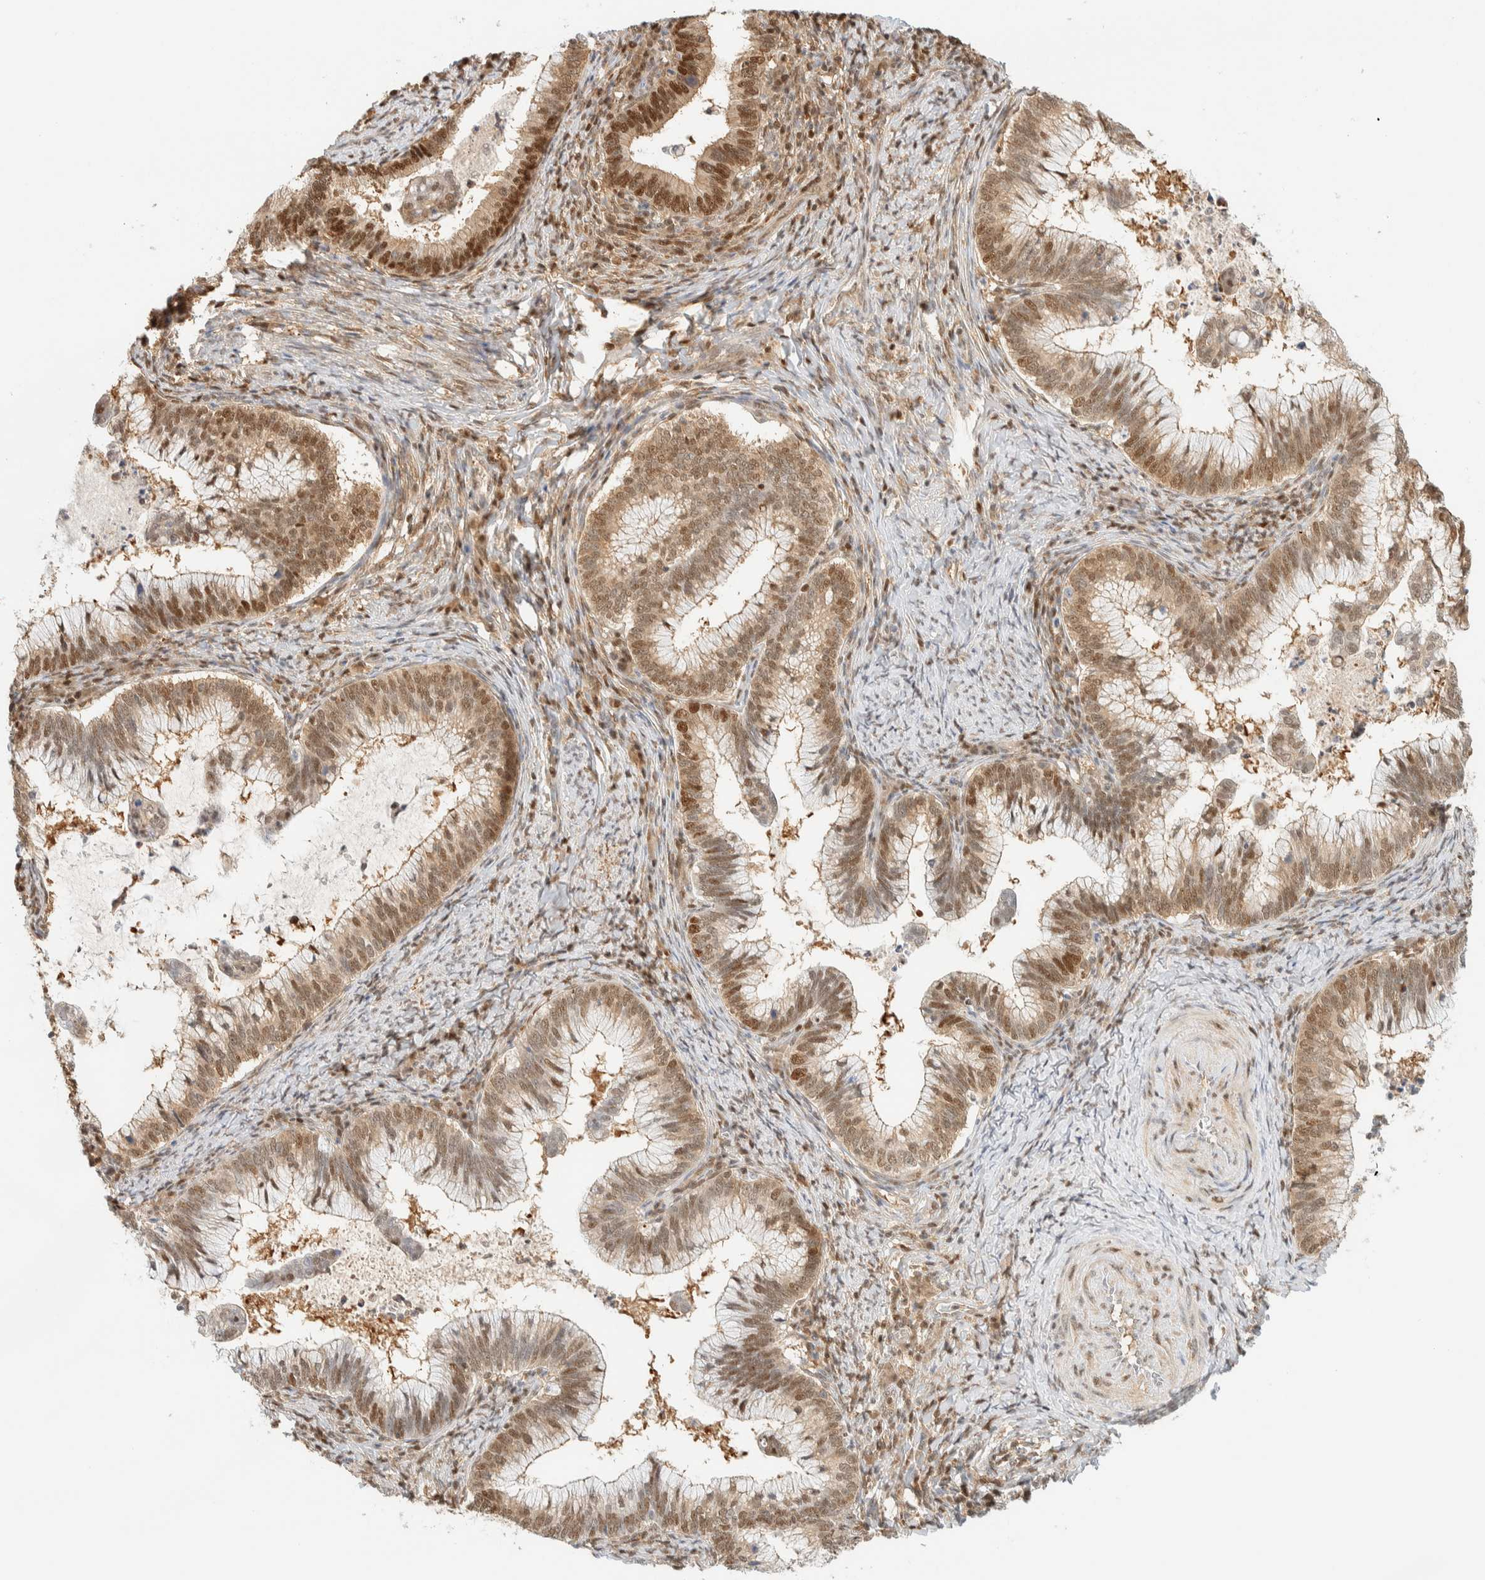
{"staining": {"intensity": "moderate", "quantity": ">75%", "location": "cytoplasmic/membranous,nuclear"}, "tissue": "cervical cancer", "cell_type": "Tumor cells", "image_type": "cancer", "snomed": [{"axis": "morphology", "description": "Adenocarcinoma, NOS"}, {"axis": "topography", "description": "Cervix"}], "caption": "This micrograph shows IHC staining of human cervical adenocarcinoma, with medium moderate cytoplasmic/membranous and nuclear expression in about >75% of tumor cells.", "gene": "ZBTB37", "patient": {"sex": "female", "age": 36}}